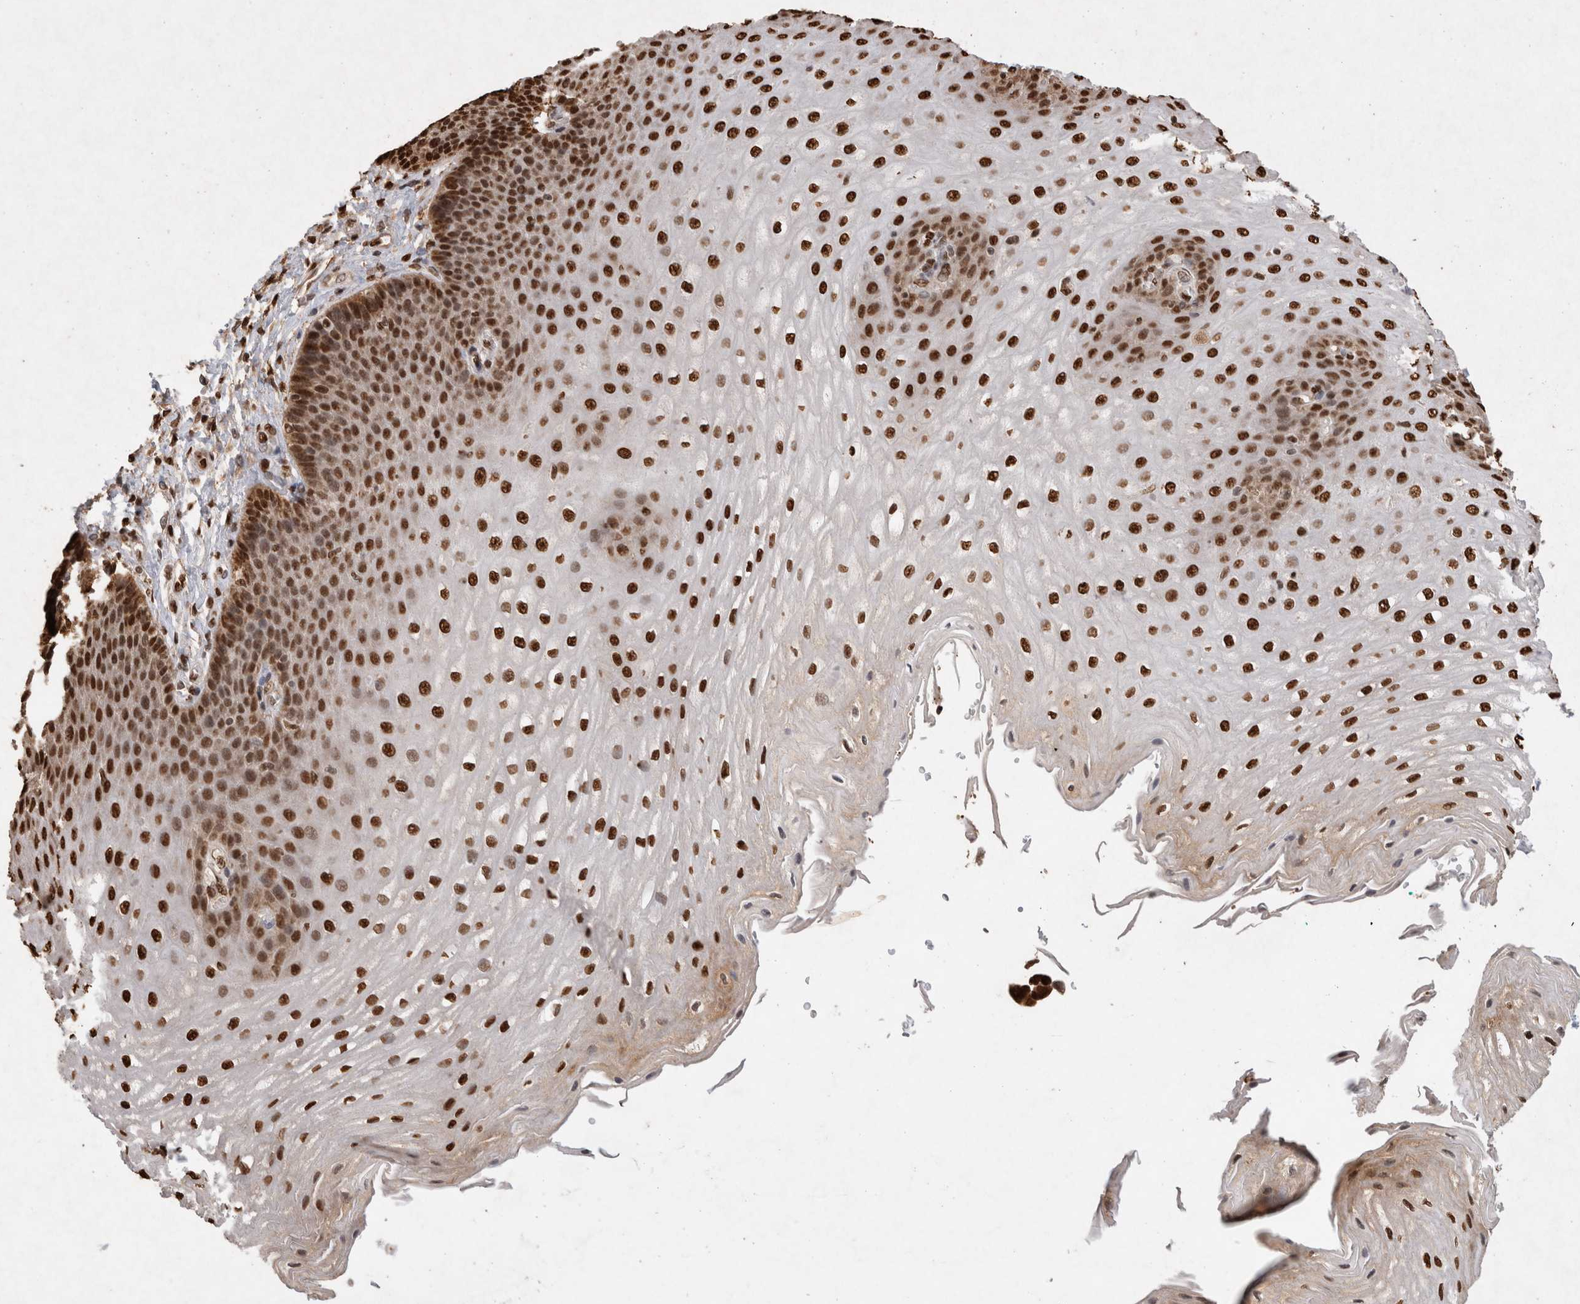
{"staining": {"intensity": "strong", "quantity": ">75%", "location": "nuclear"}, "tissue": "esophagus", "cell_type": "Squamous epithelial cells", "image_type": "normal", "snomed": [{"axis": "morphology", "description": "Normal tissue, NOS"}, {"axis": "topography", "description": "Esophagus"}], "caption": "An image of esophagus stained for a protein shows strong nuclear brown staining in squamous epithelial cells.", "gene": "HDGF", "patient": {"sex": "male", "age": 54}}